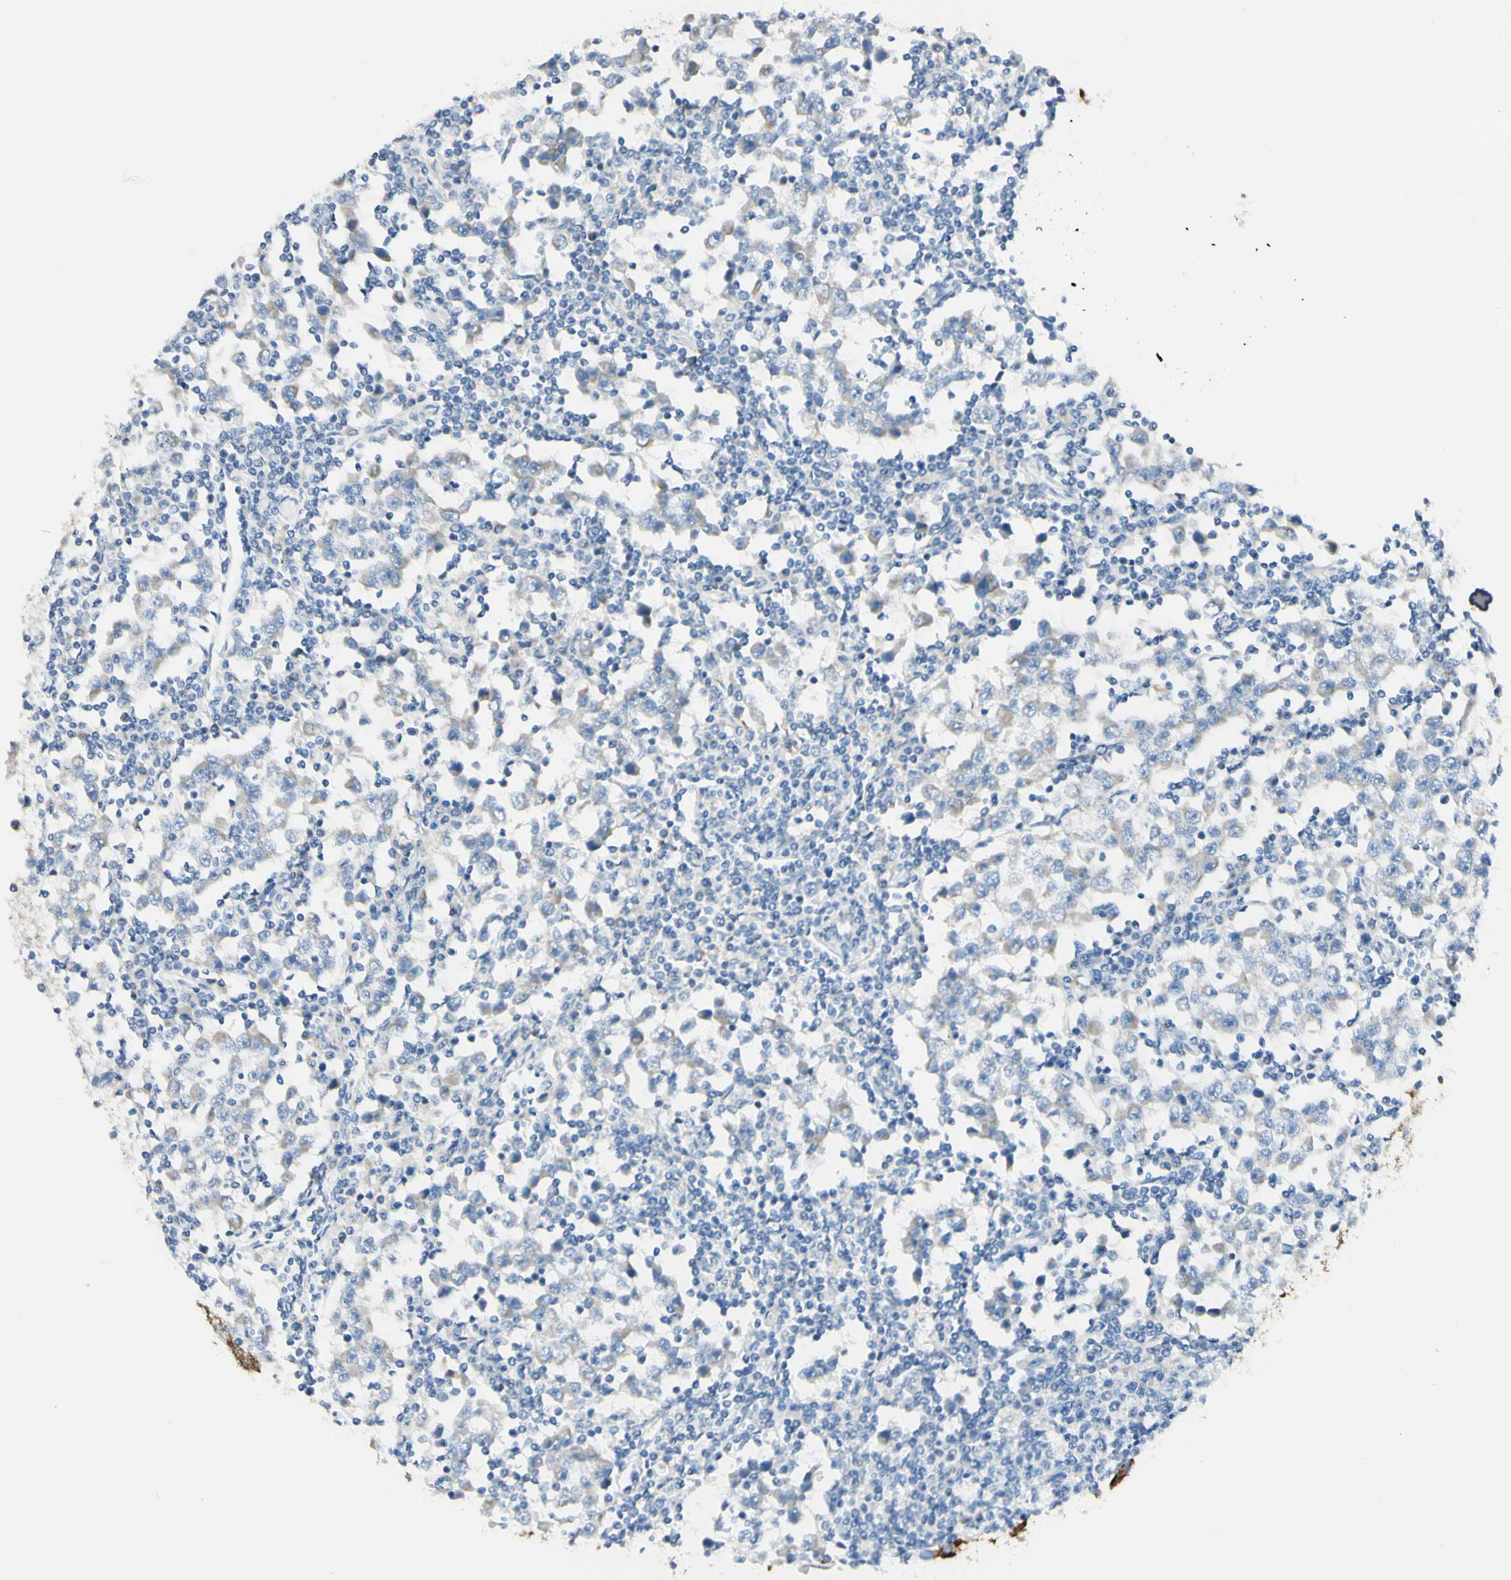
{"staining": {"intensity": "weak", "quantity": "<25%", "location": "cytoplasmic/membranous"}, "tissue": "testis cancer", "cell_type": "Tumor cells", "image_type": "cancer", "snomed": [{"axis": "morphology", "description": "Seminoma, NOS"}, {"axis": "topography", "description": "Testis"}], "caption": "Photomicrograph shows no significant protein staining in tumor cells of testis cancer.", "gene": "ARMC10", "patient": {"sex": "male", "age": 65}}